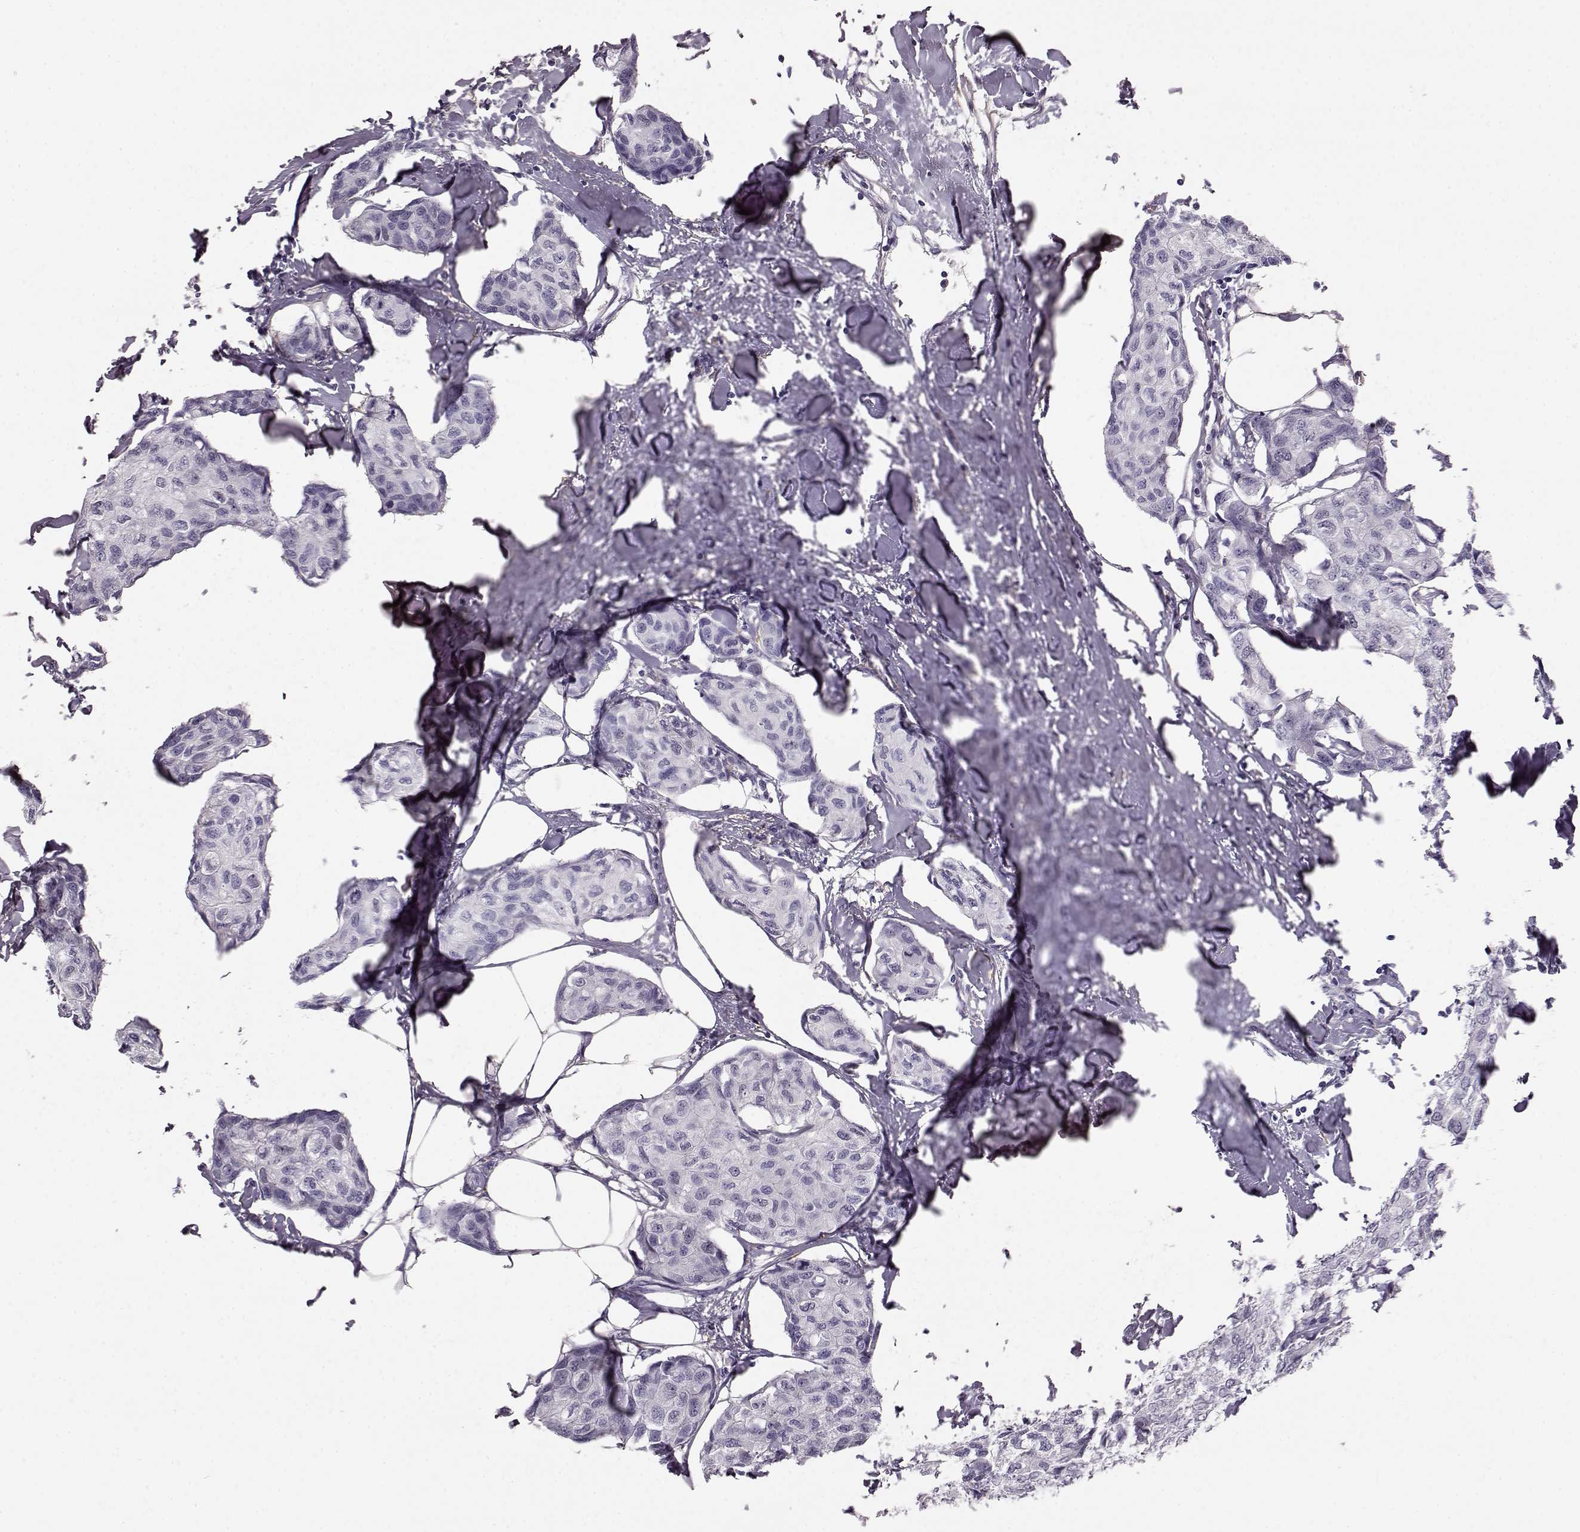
{"staining": {"intensity": "negative", "quantity": "none", "location": "none"}, "tissue": "breast cancer", "cell_type": "Tumor cells", "image_type": "cancer", "snomed": [{"axis": "morphology", "description": "Duct carcinoma"}, {"axis": "topography", "description": "Breast"}], "caption": "A high-resolution histopathology image shows IHC staining of breast cancer (infiltrating ductal carcinoma), which exhibits no significant expression in tumor cells.", "gene": "TRIM69", "patient": {"sex": "female", "age": 80}}